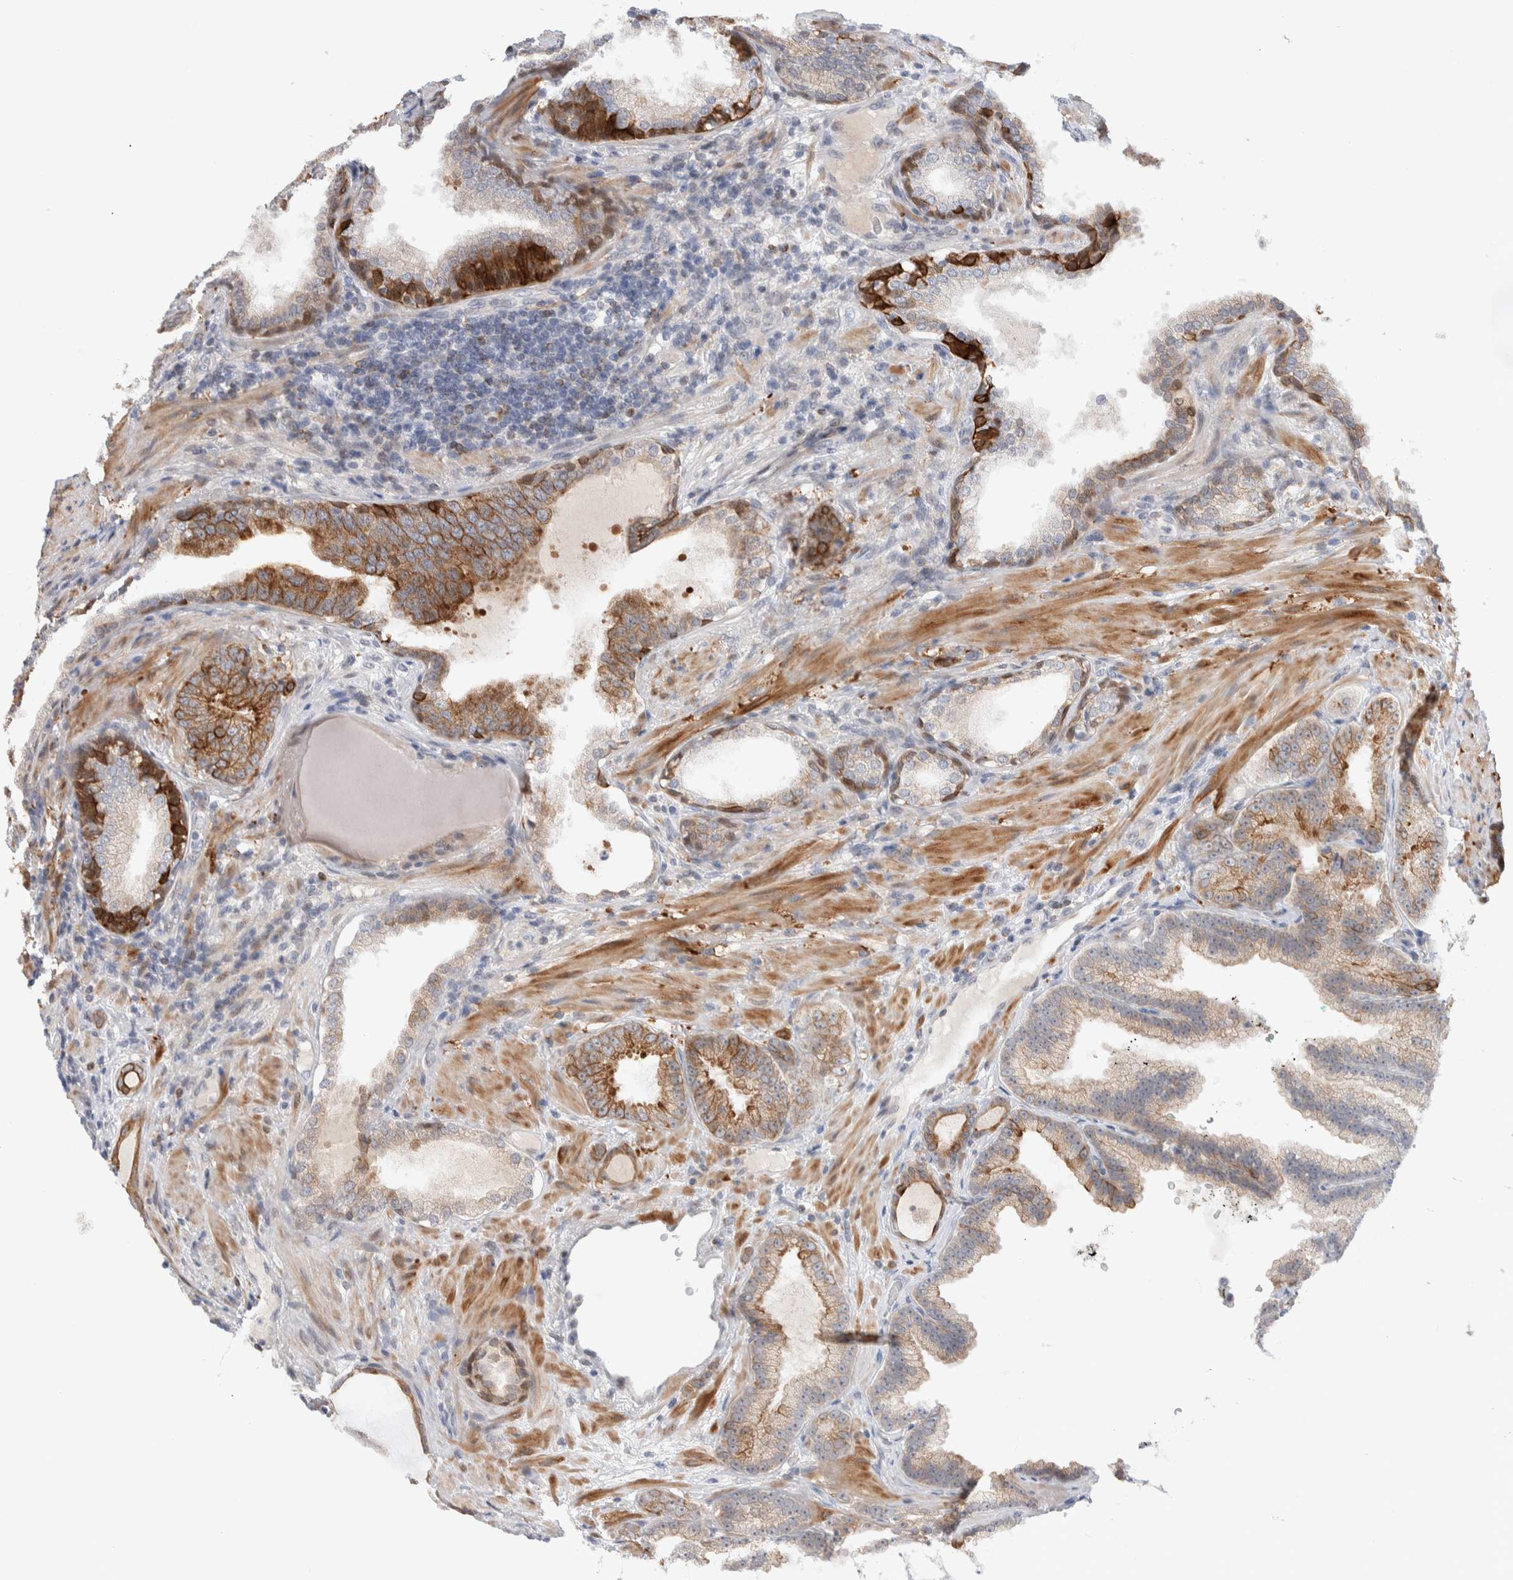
{"staining": {"intensity": "moderate", "quantity": ">75%", "location": "cytoplasmic/membranous"}, "tissue": "prostate cancer", "cell_type": "Tumor cells", "image_type": "cancer", "snomed": [{"axis": "morphology", "description": "Adenocarcinoma, High grade"}, {"axis": "topography", "description": "Prostate"}], "caption": "Immunohistochemical staining of human prostate cancer (high-grade adenocarcinoma) displays medium levels of moderate cytoplasmic/membranous protein expression in approximately >75% of tumor cells.", "gene": "C1orf112", "patient": {"sex": "male", "age": 61}}